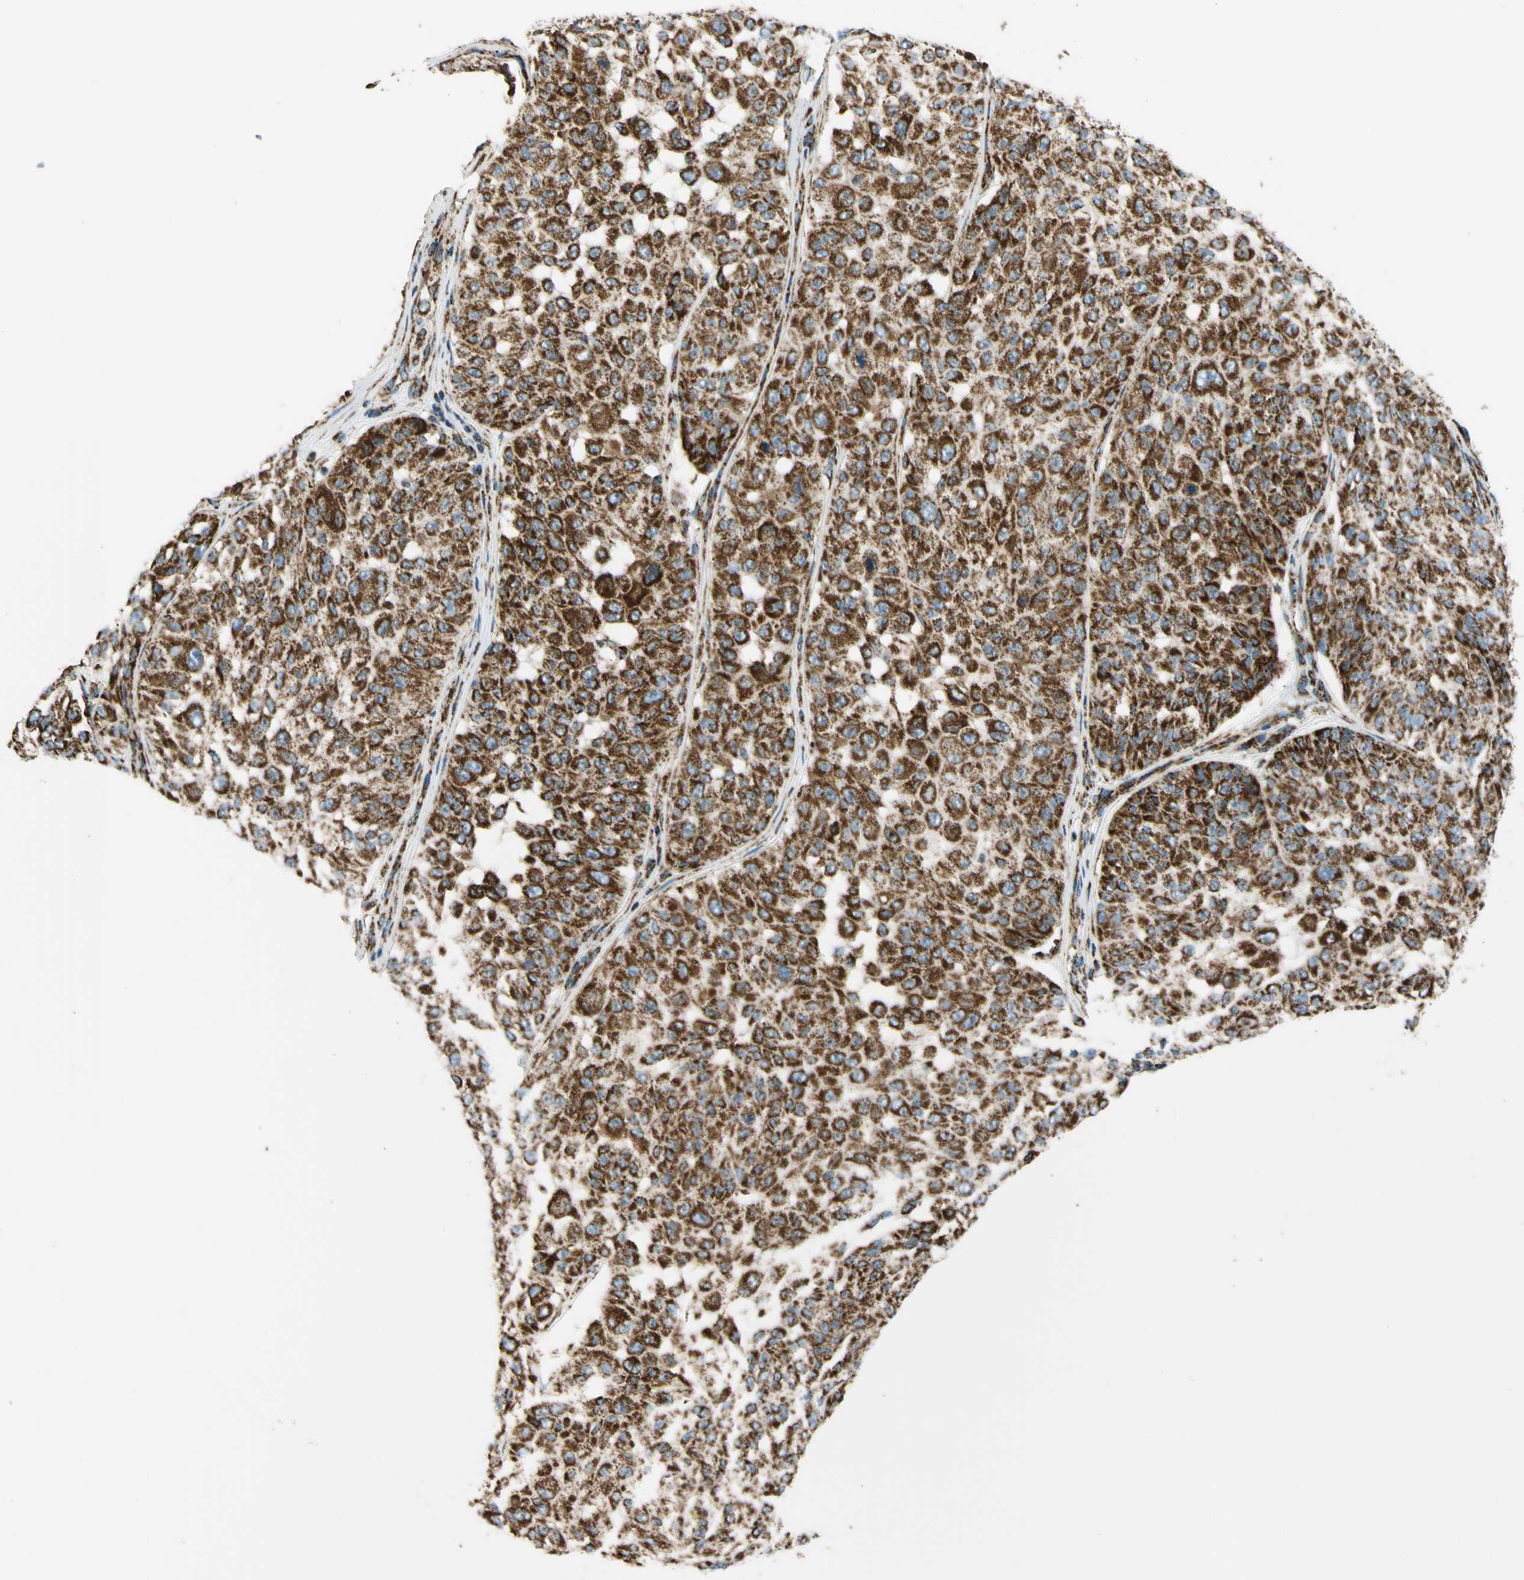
{"staining": {"intensity": "strong", "quantity": ">75%", "location": "cytoplasmic/membranous"}, "tissue": "melanoma", "cell_type": "Tumor cells", "image_type": "cancer", "snomed": [{"axis": "morphology", "description": "Malignant melanoma, NOS"}, {"axis": "topography", "description": "Skin"}], "caption": "This photomicrograph displays melanoma stained with IHC to label a protein in brown. The cytoplasmic/membranous of tumor cells show strong positivity for the protein. Nuclei are counter-stained blue.", "gene": "MAVS", "patient": {"sex": "female", "age": 46}}